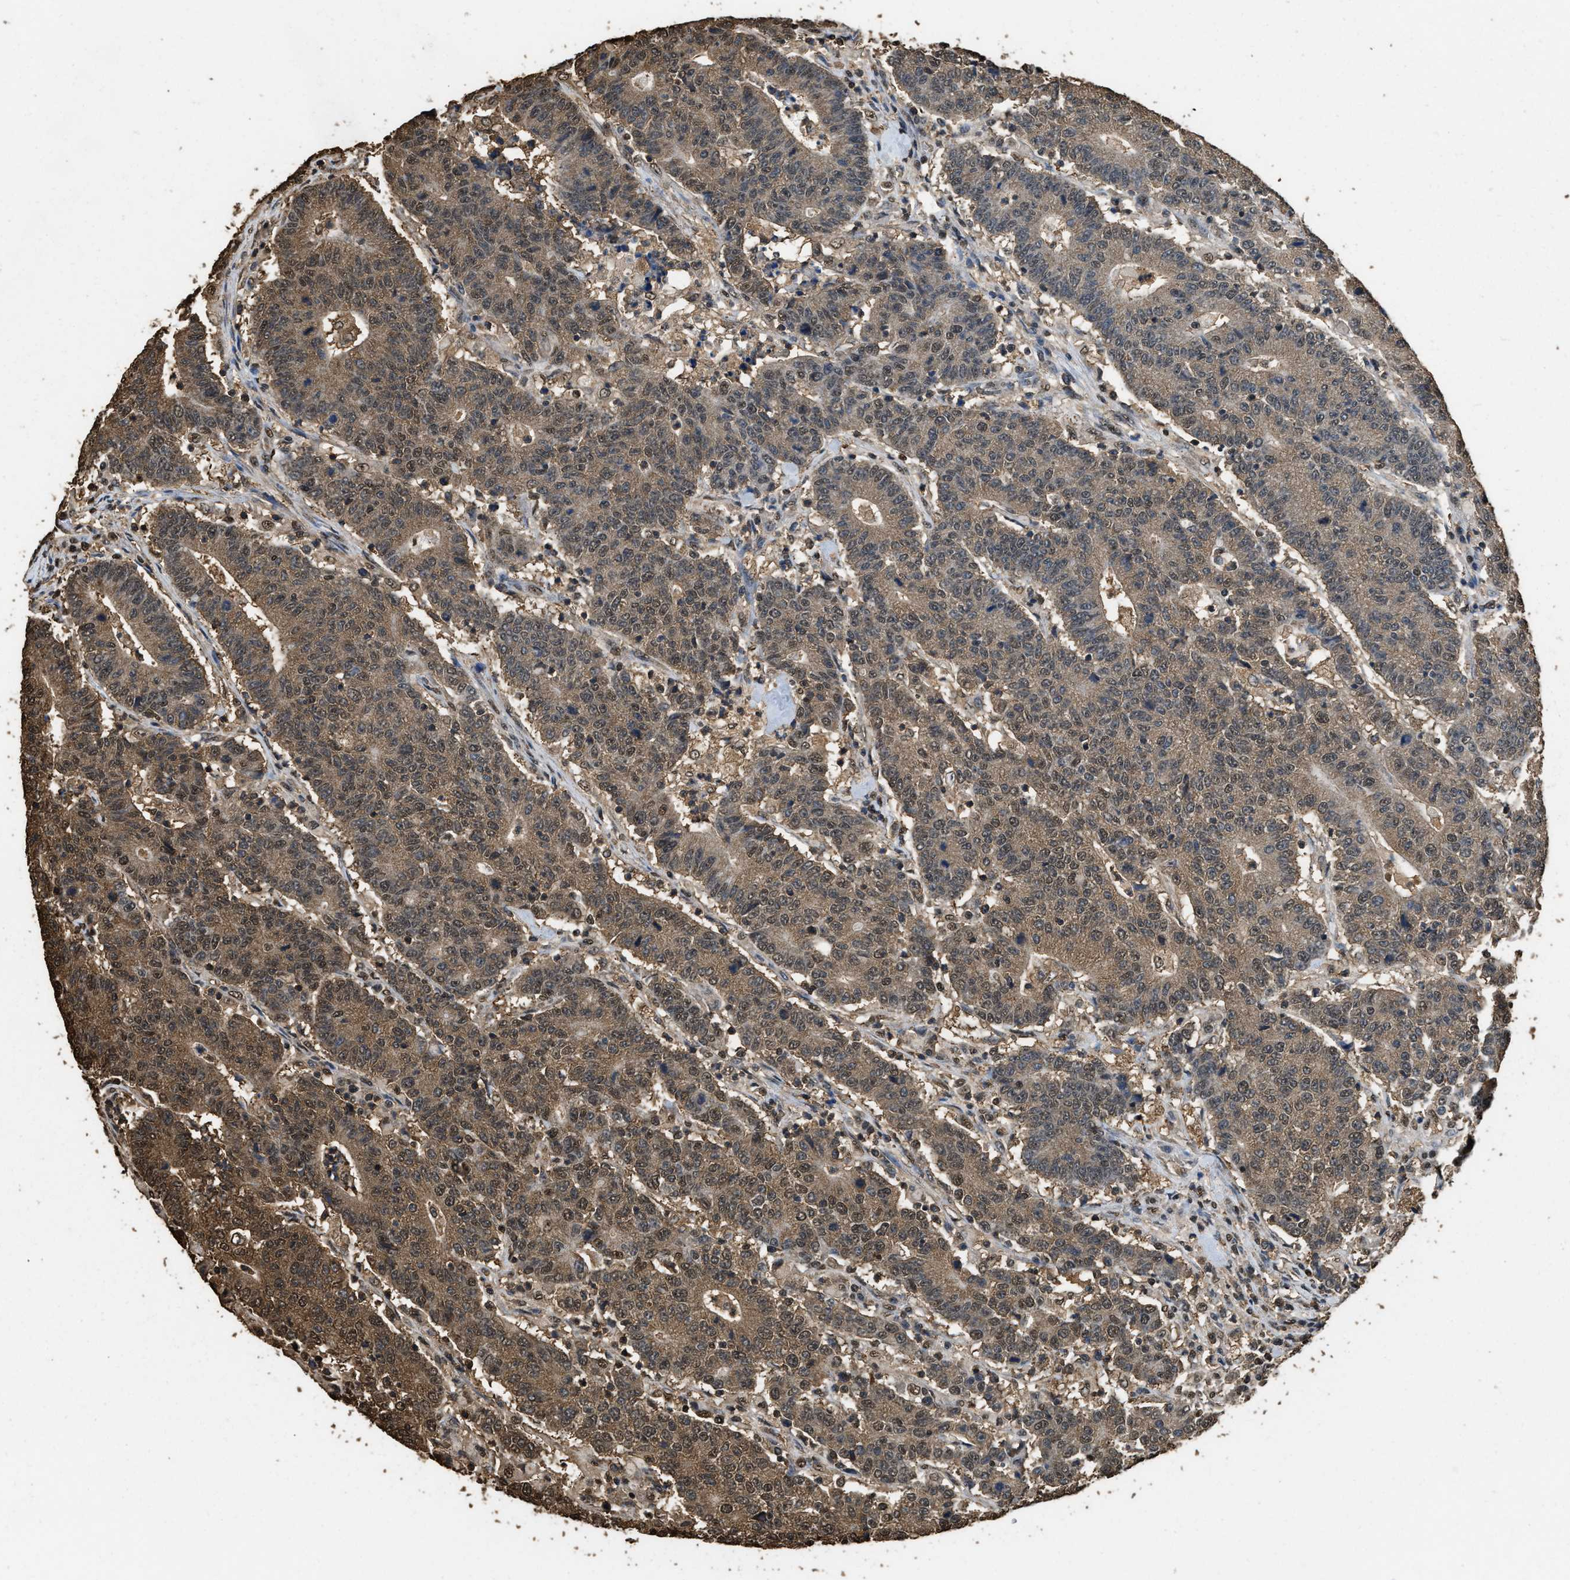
{"staining": {"intensity": "moderate", "quantity": ">75%", "location": "cytoplasmic/membranous,nuclear"}, "tissue": "colorectal cancer", "cell_type": "Tumor cells", "image_type": "cancer", "snomed": [{"axis": "morphology", "description": "Normal tissue, NOS"}, {"axis": "morphology", "description": "Adenocarcinoma, NOS"}, {"axis": "topography", "description": "Colon"}], "caption": "Colorectal adenocarcinoma stained with DAB IHC reveals medium levels of moderate cytoplasmic/membranous and nuclear positivity in approximately >75% of tumor cells. (IHC, brightfield microscopy, high magnification).", "gene": "GAPDH", "patient": {"sex": "female", "age": 75}}